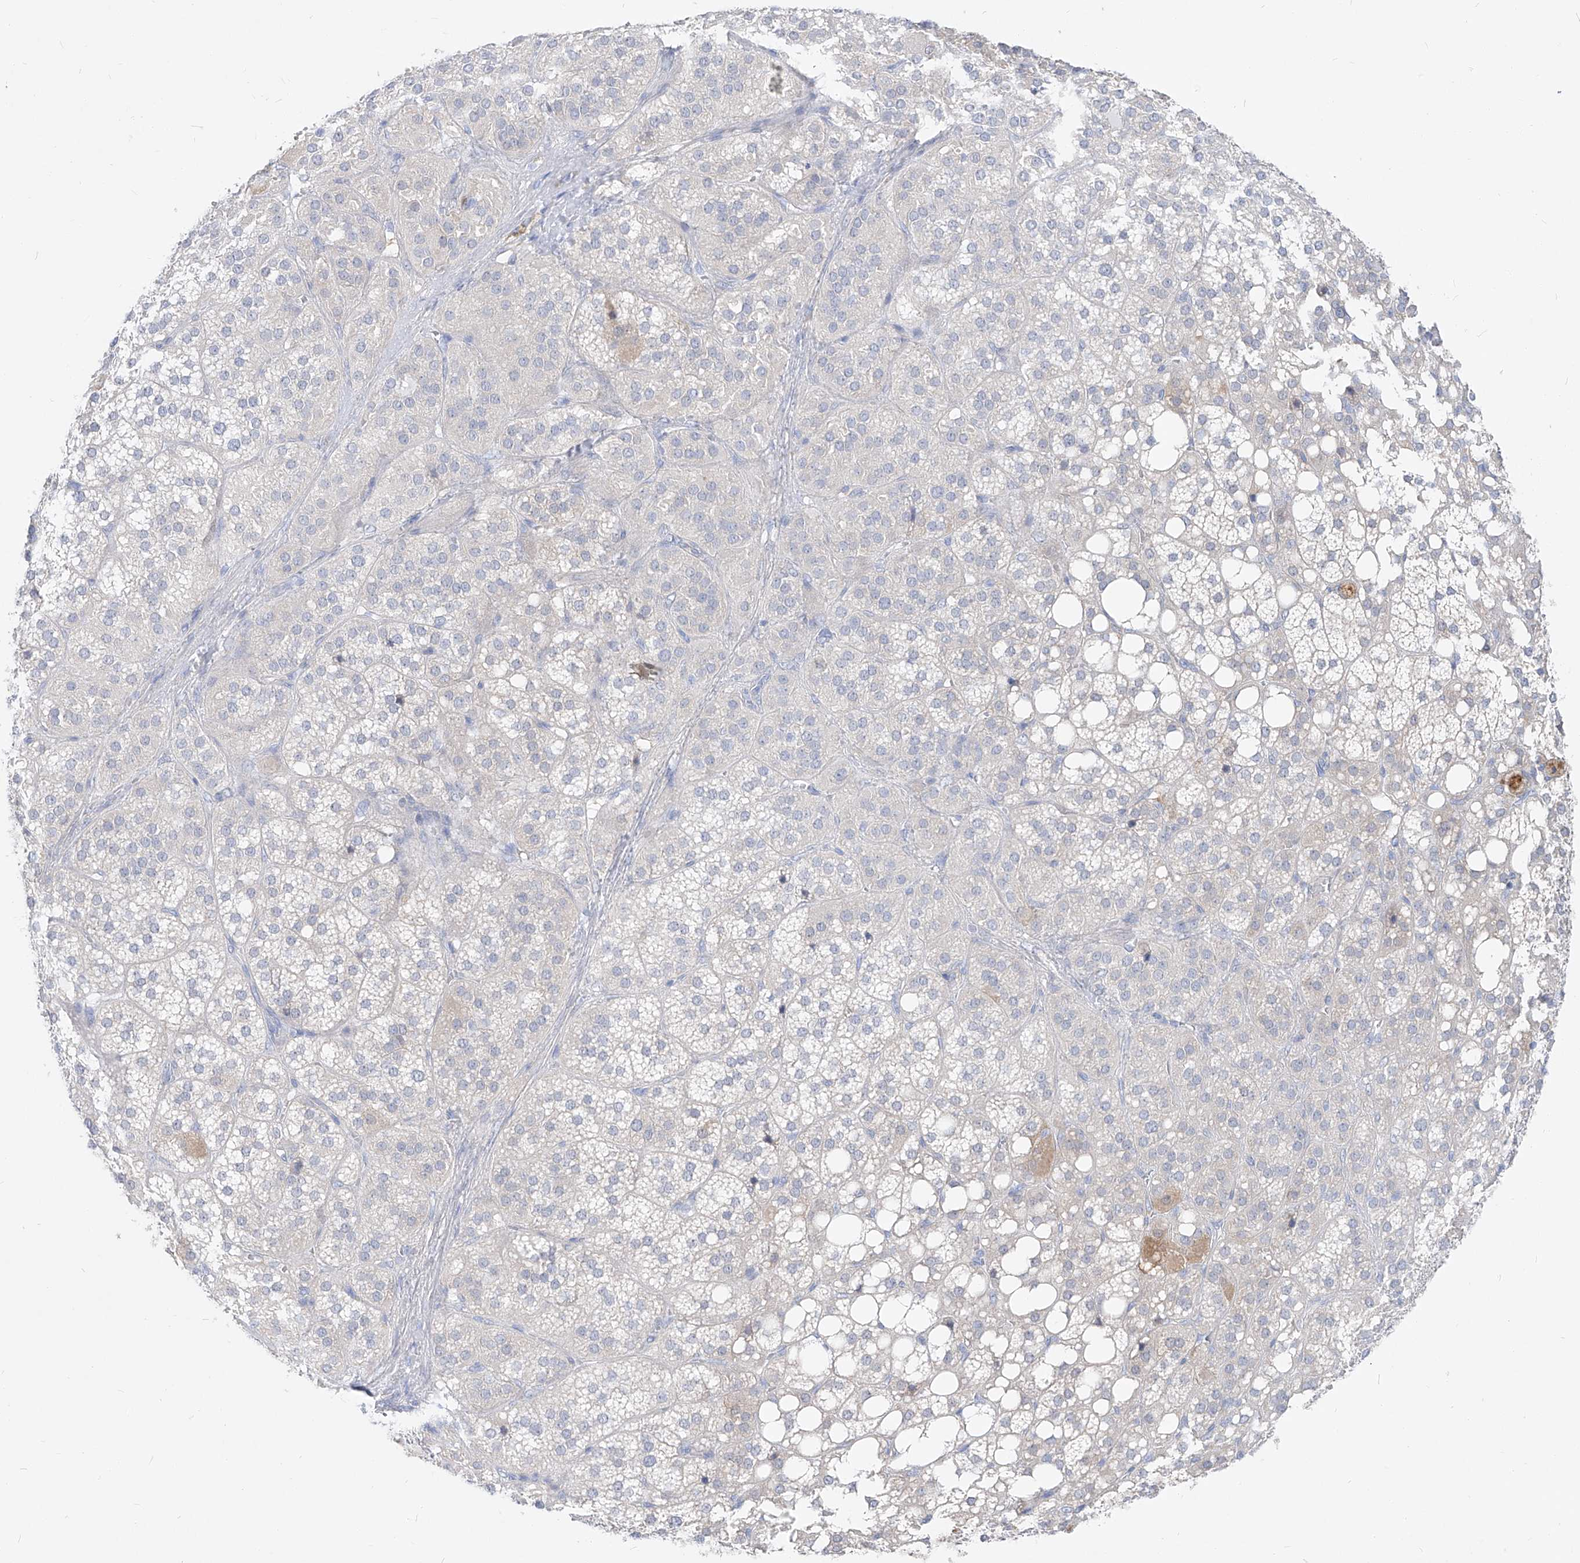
{"staining": {"intensity": "moderate", "quantity": "<25%", "location": "cytoplasmic/membranous"}, "tissue": "adrenal gland", "cell_type": "Glandular cells", "image_type": "normal", "snomed": [{"axis": "morphology", "description": "Normal tissue, NOS"}, {"axis": "topography", "description": "Adrenal gland"}], "caption": "A low amount of moderate cytoplasmic/membranous positivity is seen in about <25% of glandular cells in benign adrenal gland.", "gene": "UFL1", "patient": {"sex": "female", "age": 59}}